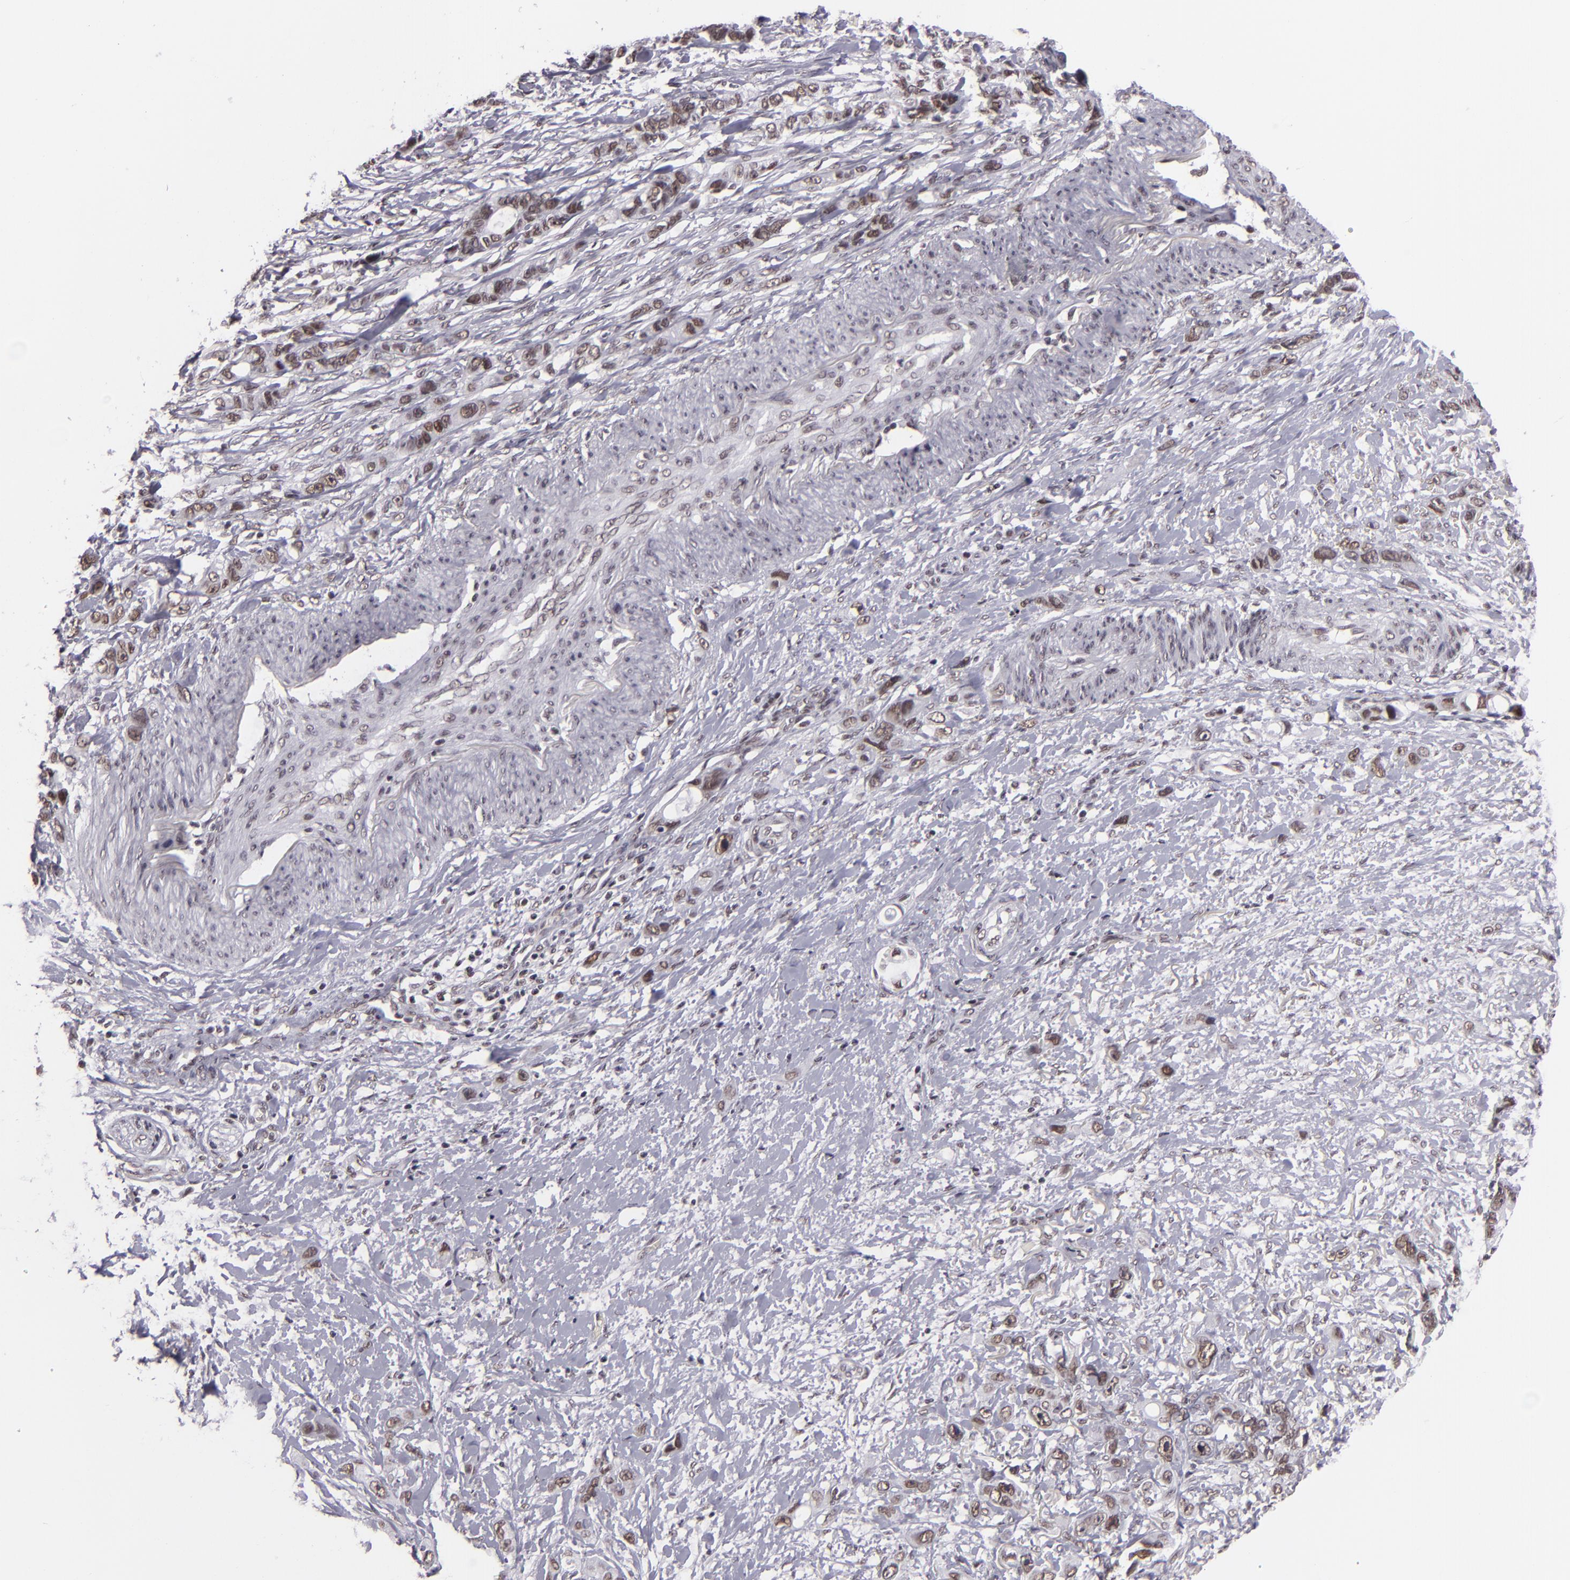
{"staining": {"intensity": "weak", "quantity": "25%-75%", "location": "nuclear"}, "tissue": "stomach cancer", "cell_type": "Tumor cells", "image_type": "cancer", "snomed": [{"axis": "morphology", "description": "Adenocarcinoma, NOS"}, {"axis": "topography", "description": "Stomach, upper"}], "caption": "Immunohistochemical staining of stomach cancer demonstrates weak nuclear protein staining in about 25%-75% of tumor cells.", "gene": "BRD8", "patient": {"sex": "male", "age": 47}}